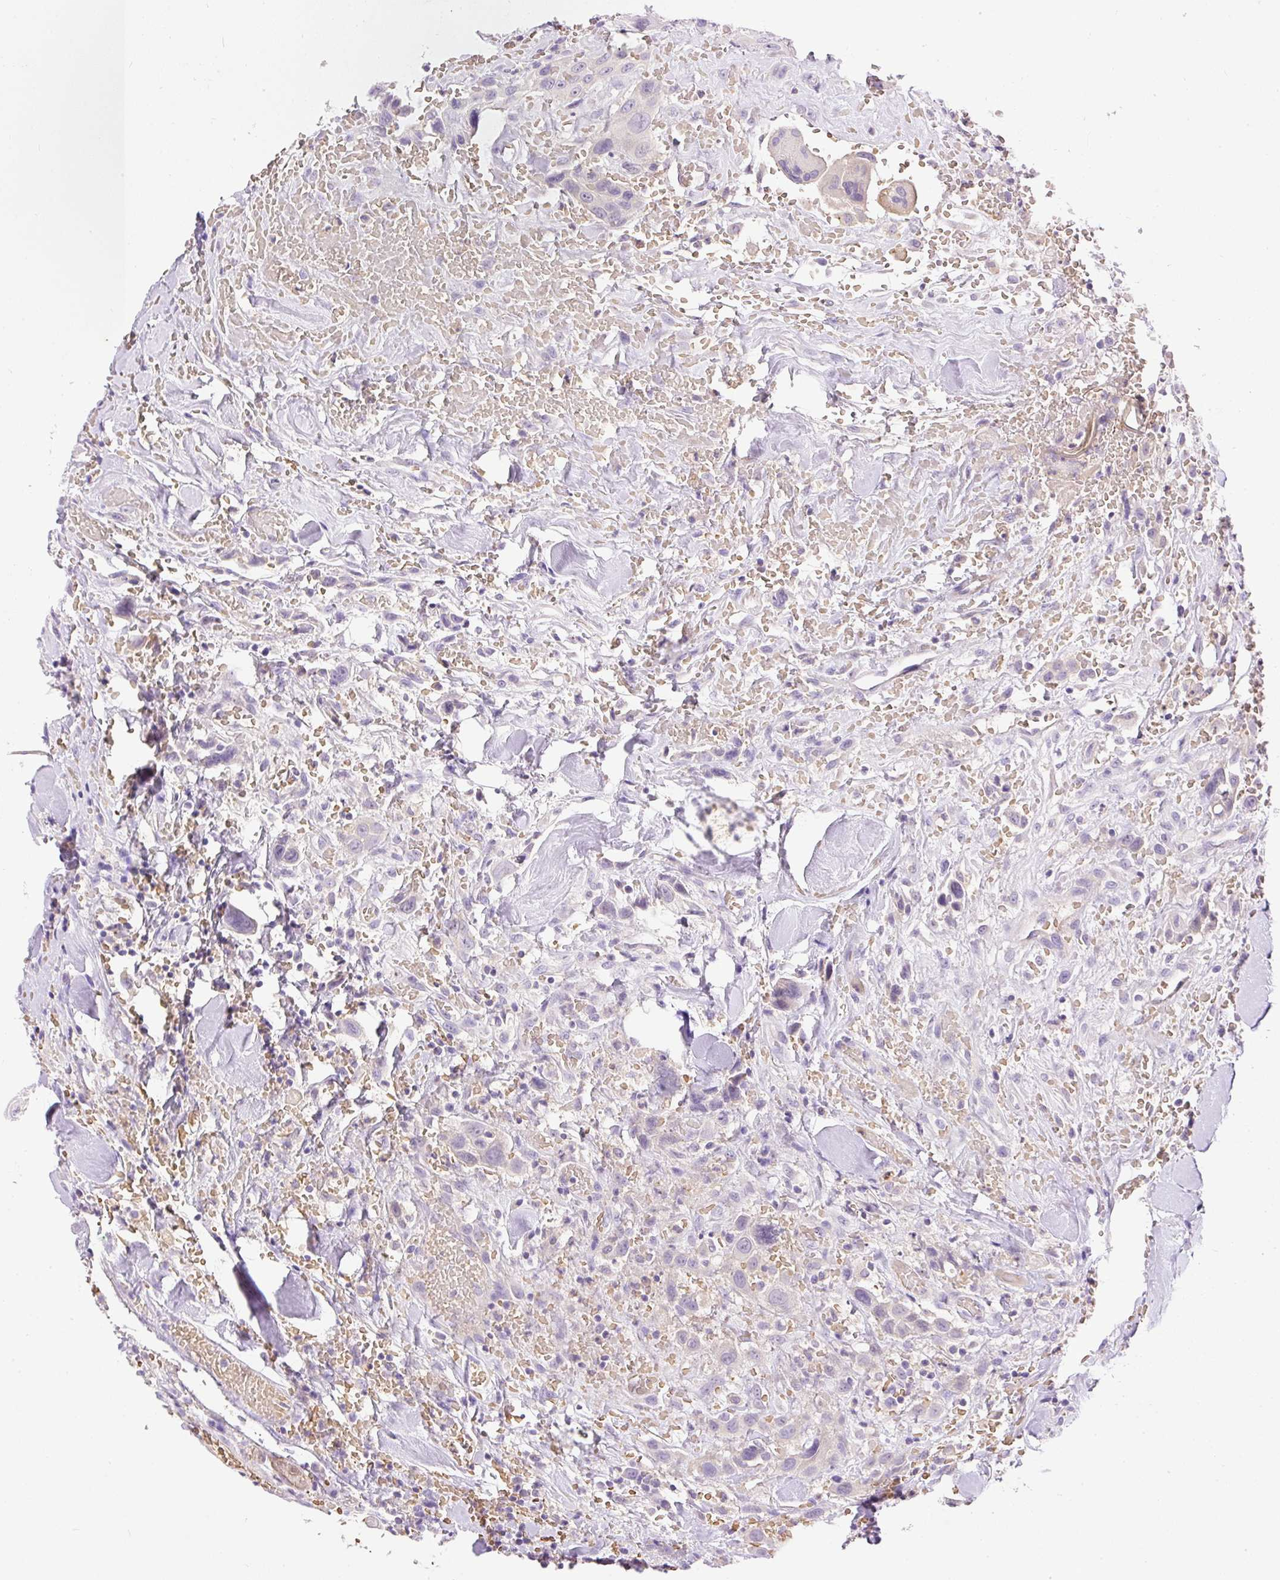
{"staining": {"intensity": "negative", "quantity": "none", "location": "none"}, "tissue": "head and neck cancer", "cell_type": "Tumor cells", "image_type": "cancer", "snomed": [{"axis": "morphology", "description": "Squamous cell carcinoma, NOS"}, {"axis": "topography", "description": "Head-Neck"}], "caption": "Immunohistochemical staining of human head and neck cancer displays no significant positivity in tumor cells.", "gene": "LHFPL5", "patient": {"sex": "male", "age": 81}}